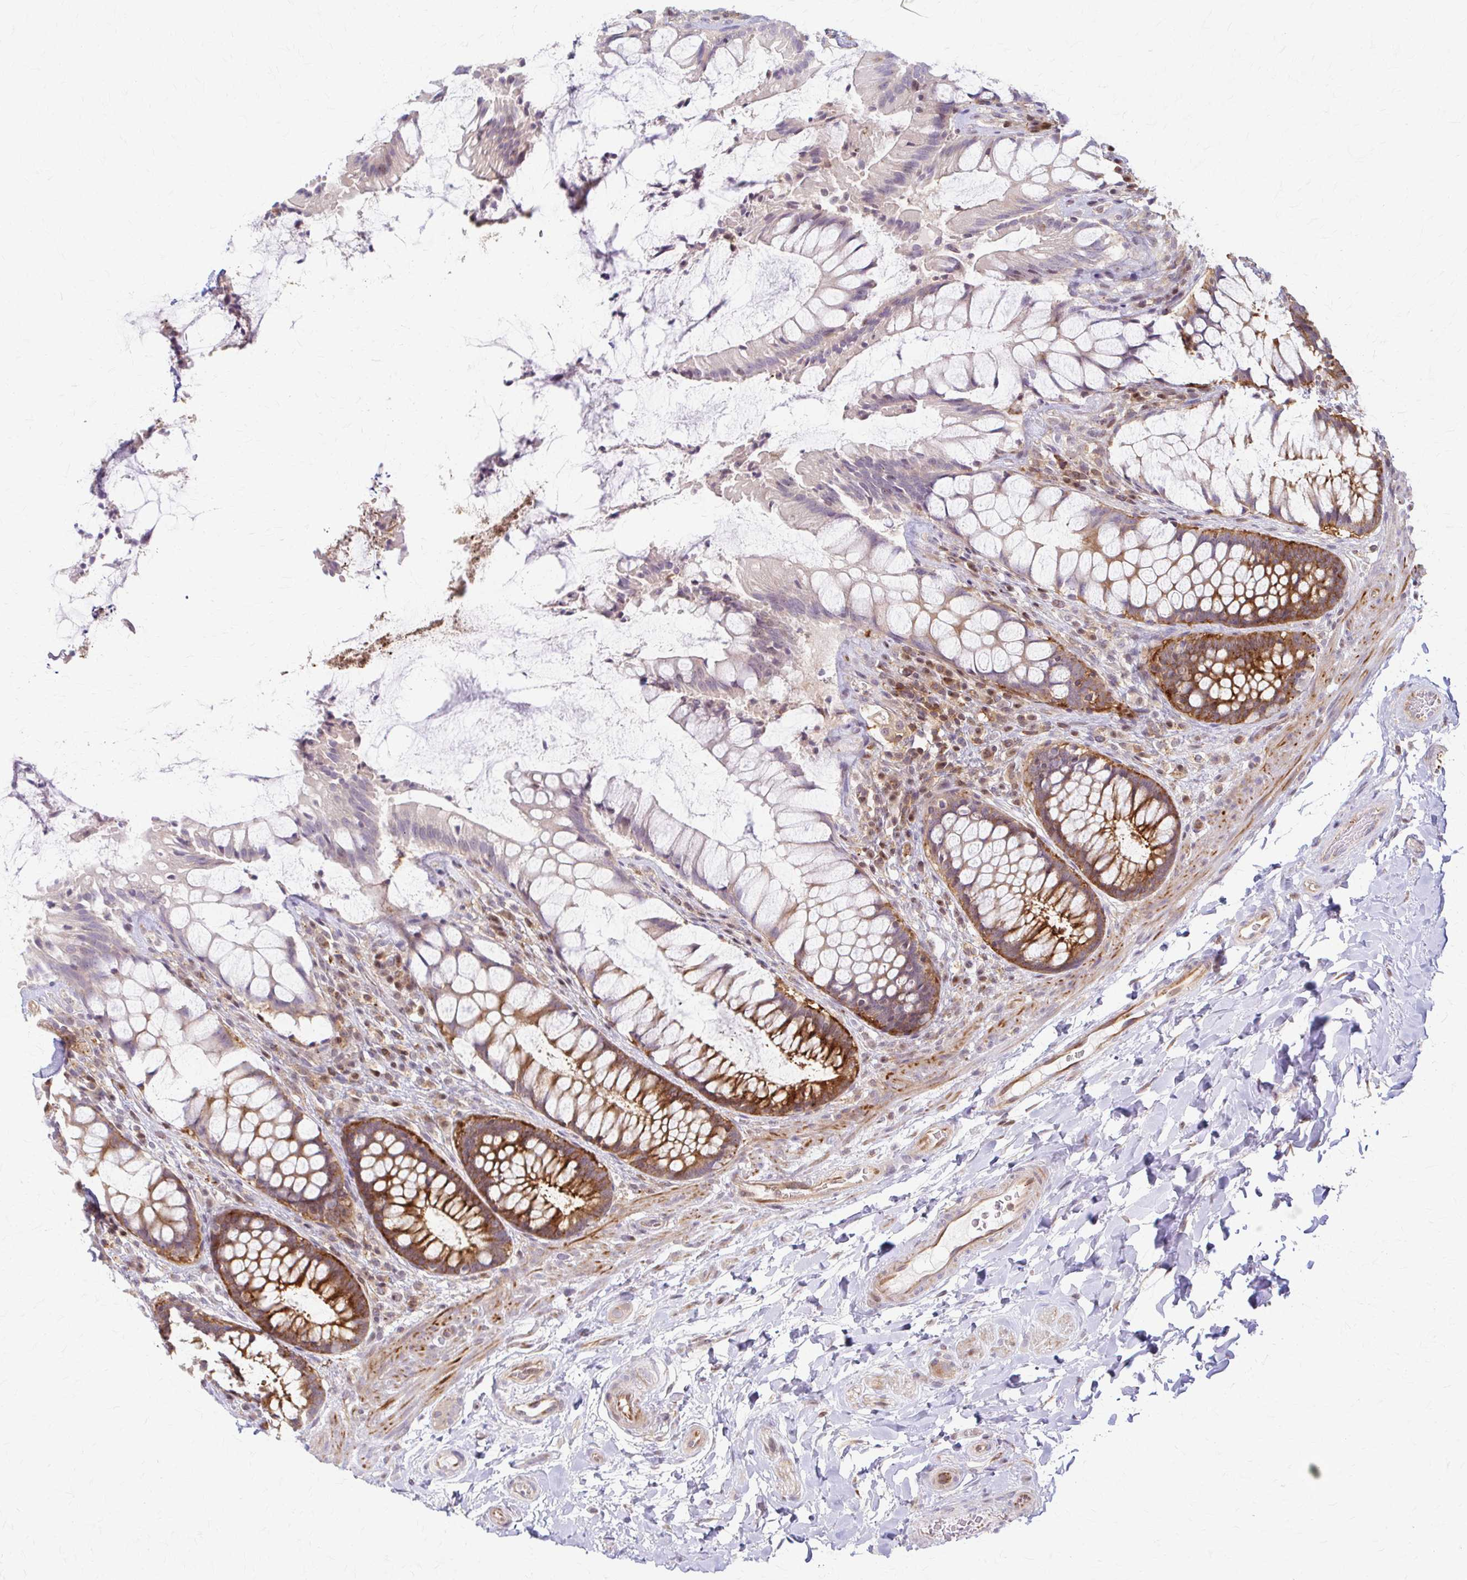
{"staining": {"intensity": "strong", "quantity": "25%-75%", "location": "cytoplasmic/membranous"}, "tissue": "rectum", "cell_type": "Glandular cells", "image_type": "normal", "snomed": [{"axis": "morphology", "description": "Normal tissue, NOS"}, {"axis": "topography", "description": "Rectum"}], "caption": "Strong cytoplasmic/membranous expression is seen in approximately 25%-75% of glandular cells in benign rectum. The staining was performed using DAB (3,3'-diaminobenzidine) to visualize the protein expression in brown, while the nuclei were stained in blue with hematoxylin (Magnification: 20x).", "gene": "ARHGAP35", "patient": {"sex": "female", "age": 58}}